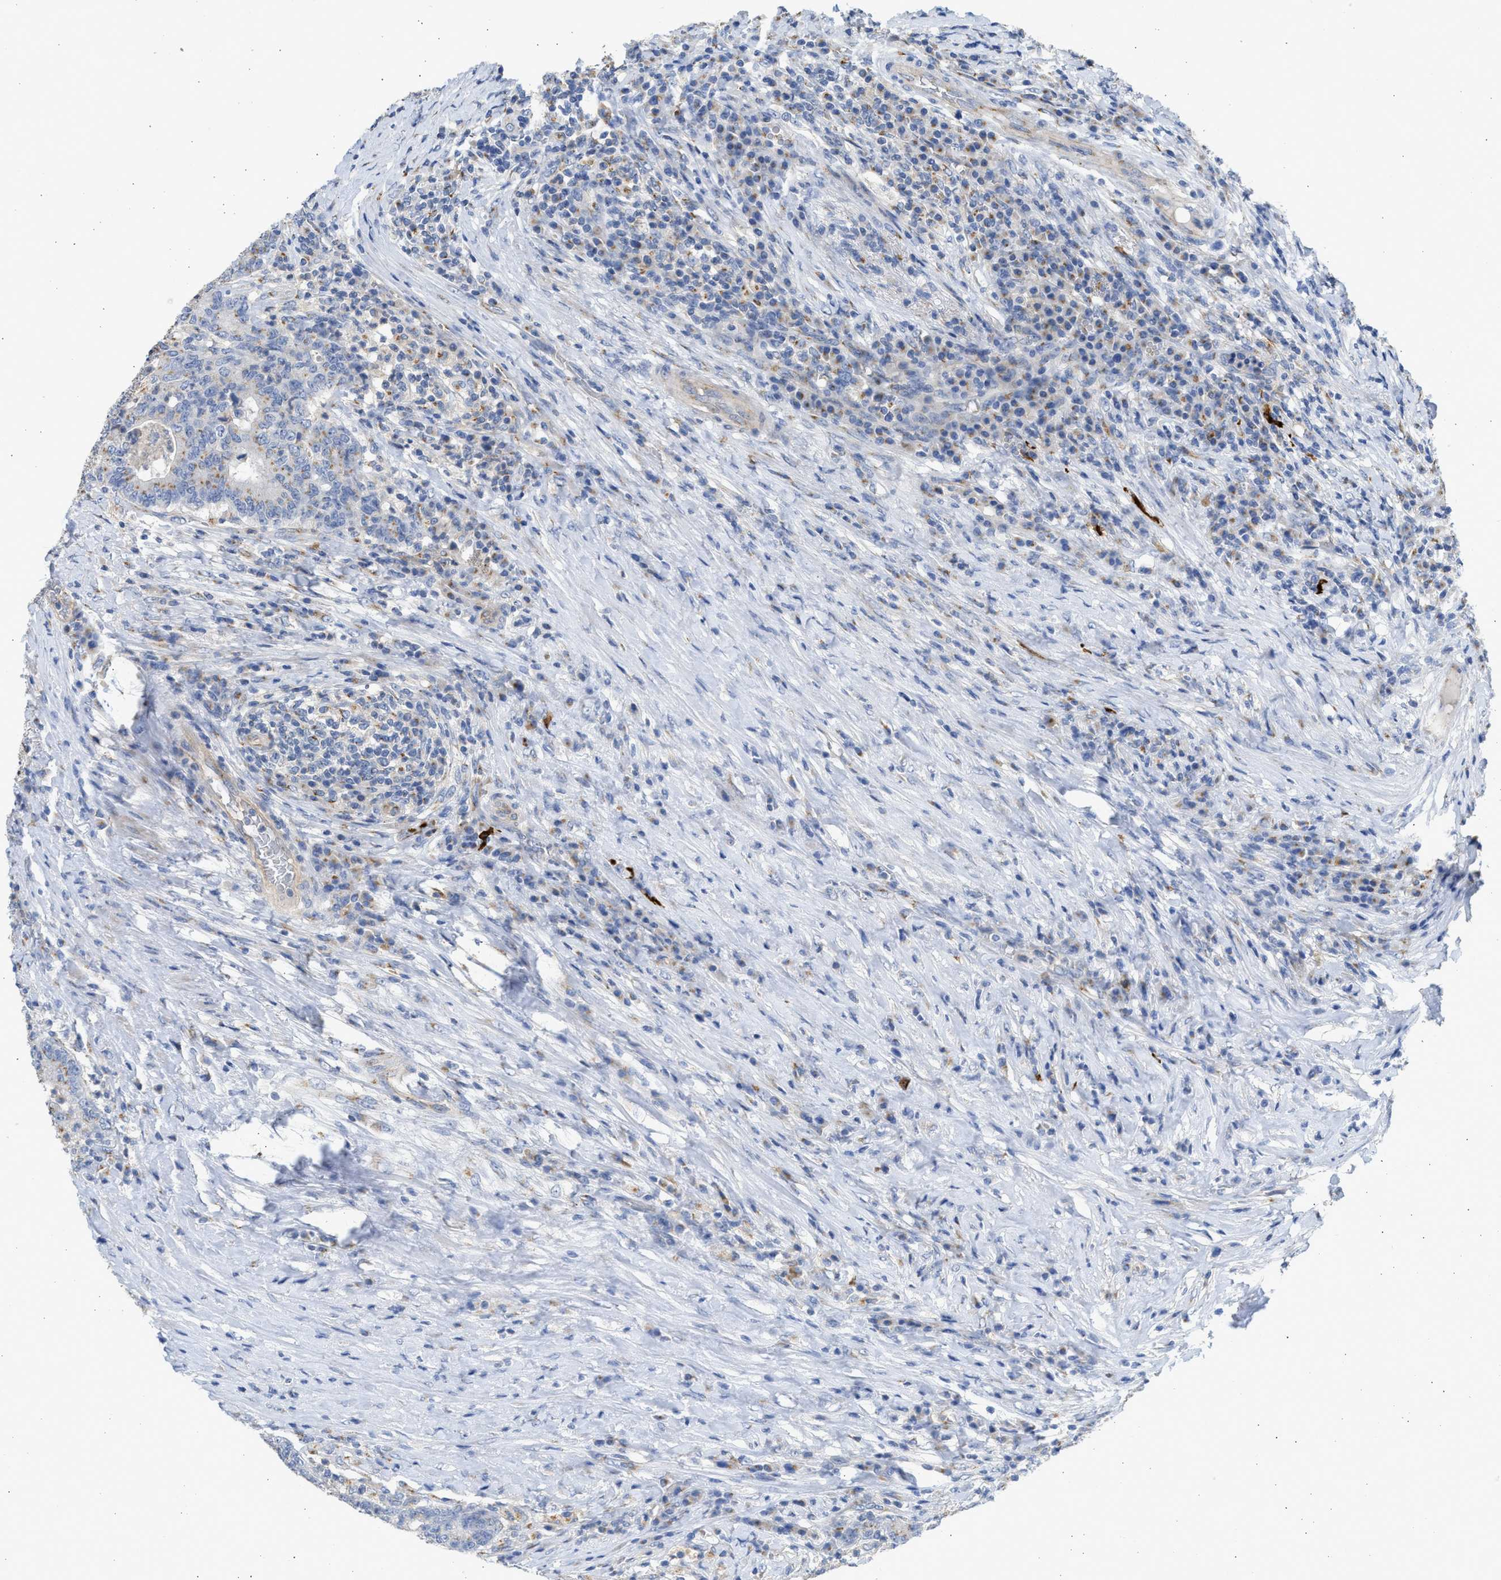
{"staining": {"intensity": "moderate", "quantity": ">75%", "location": "cytoplasmic/membranous"}, "tissue": "colorectal cancer", "cell_type": "Tumor cells", "image_type": "cancer", "snomed": [{"axis": "morphology", "description": "Normal tissue, NOS"}, {"axis": "morphology", "description": "Adenocarcinoma, NOS"}, {"axis": "topography", "description": "Colon"}], "caption": "Colorectal cancer stained for a protein exhibits moderate cytoplasmic/membranous positivity in tumor cells. The protein is stained brown, and the nuclei are stained in blue (DAB IHC with brightfield microscopy, high magnification).", "gene": "IPO8", "patient": {"sex": "female", "age": 75}}